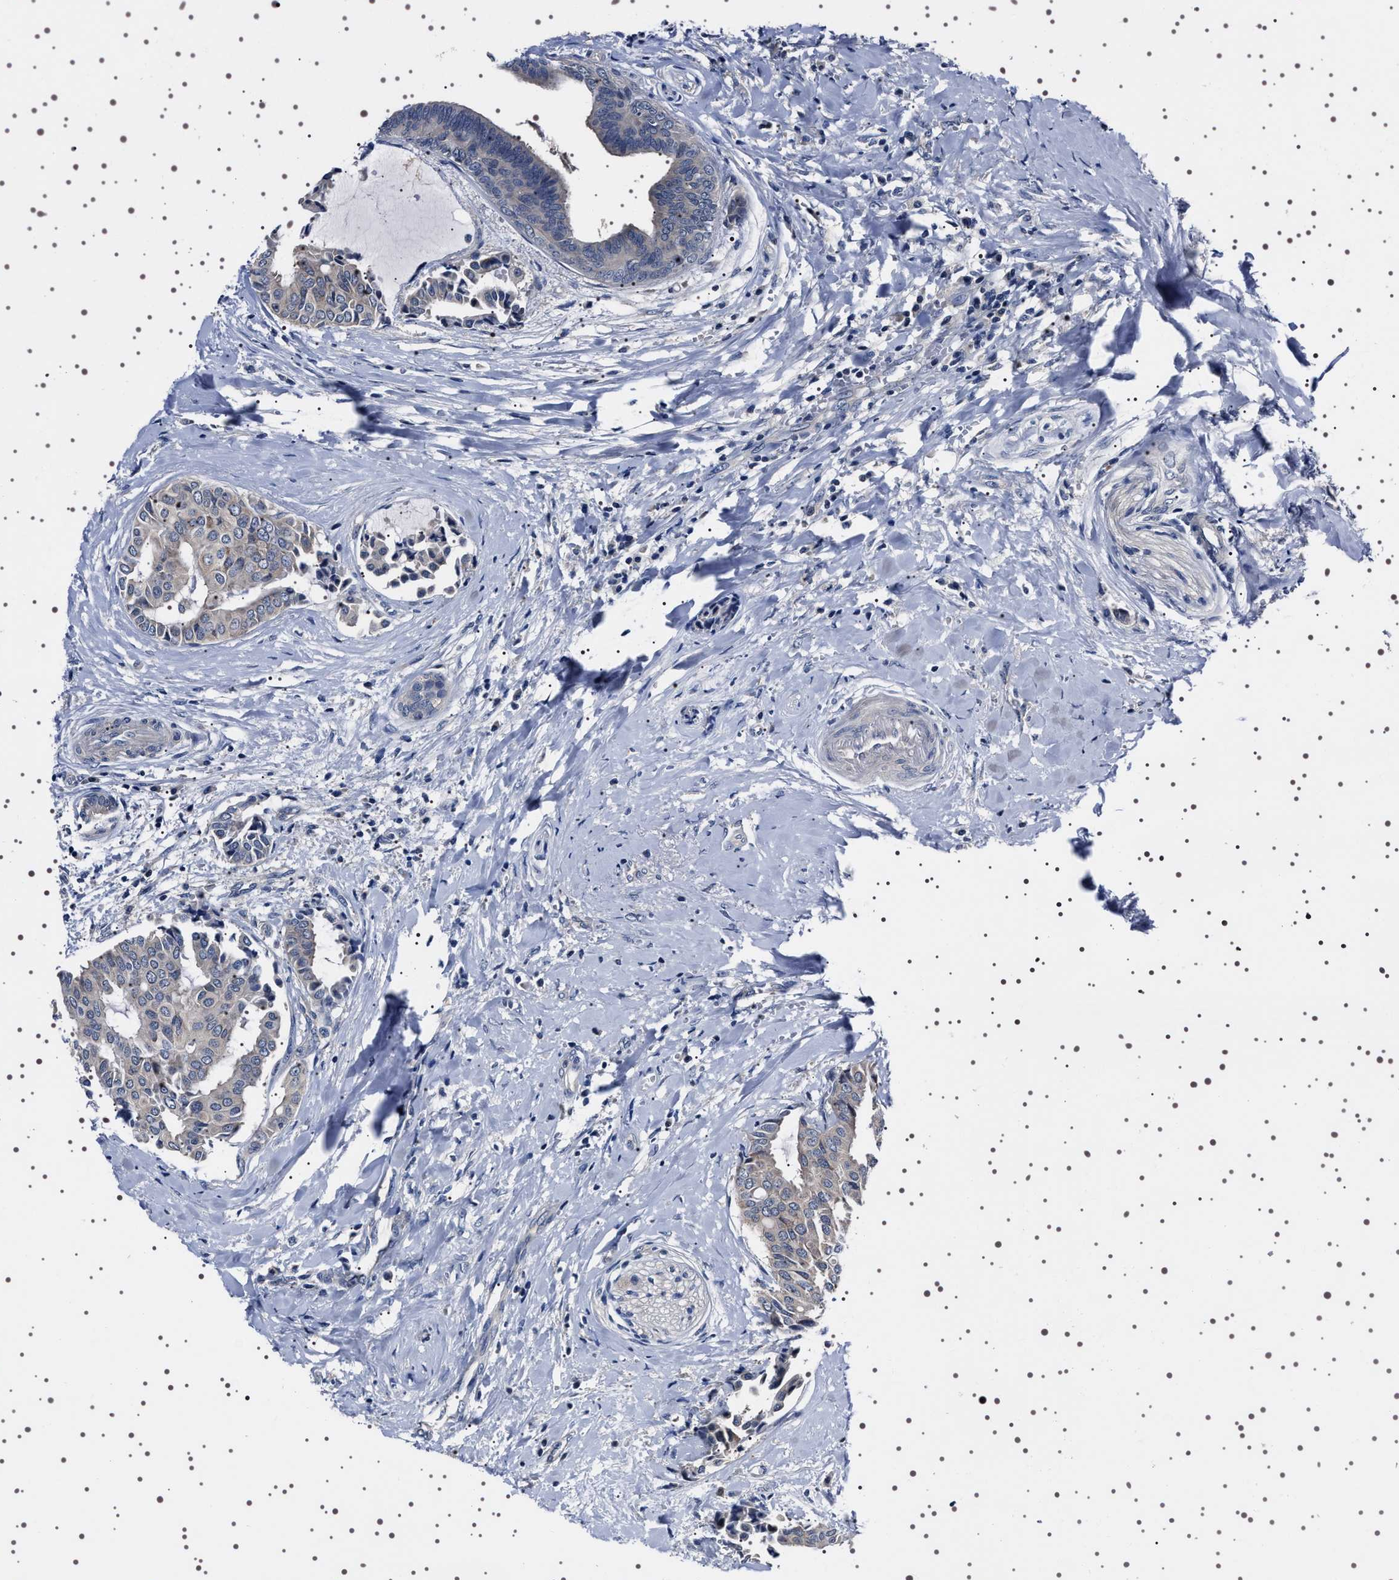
{"staining": {"intensity": "weak", "quantity": ">75%", "location": "cytoplasmic/membranous"}, "tissue": "head and neck cancer", "cell_type": "Tumor cells", "image_type": "cancer", "snomed": [{"axis": "morphology", "description": "Adenocarcinoma, NOS"}, {"axis": "topography", "description": "Salivary gland"}, {"axis": "topography", "description": "Head-Neck"}], "caption": "Immunohistochemical staining of head and neck cancer displays weak cytoplasmic/membranous protein expression in approximately >75% of tumor cells. Nuclei are stained in blue.", "gene": "TARBP1", "patient": {"sex": "female", "age": 59}}